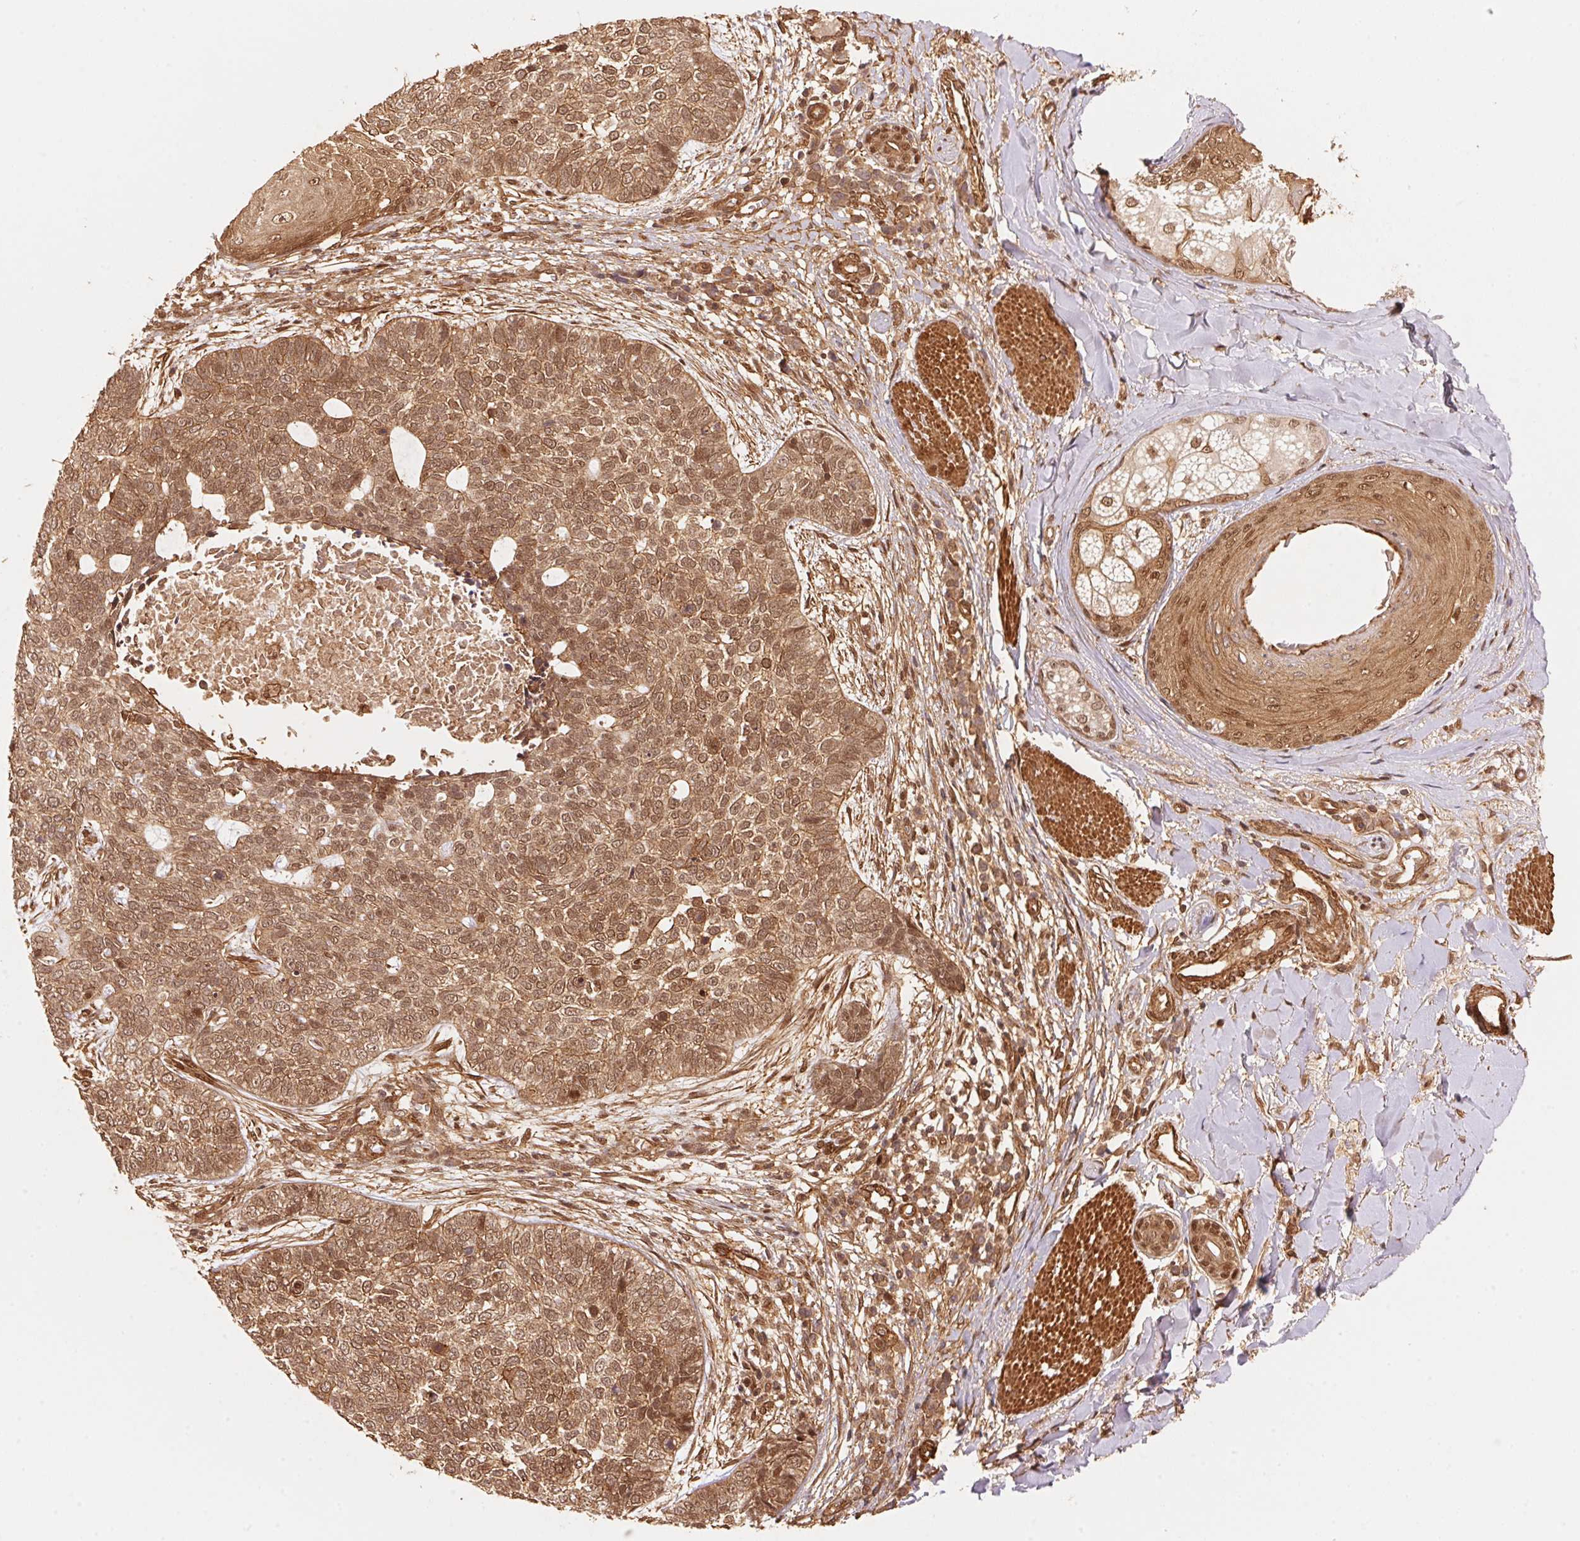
{"staining": {"intensity": "moderate", "quantity": ">75%", "location": "cytoplasmic/membranous,nuclear"}, "tissue": "skin cancer", "cell_type": "Tumor cells", "image_type": "cancer", "snomed": [{"axis": "morphology", "description": "Basal cell carcinoma"}, {"axis": "topography", "description": "Skin"}], "caption": "Moderate cytoplasmic/membranous and nuclear protein expression is present in approximately >75% of tumor cells in skin basal cell carcinoma. (Stains: DAB (3,3'-diaminobenzidine) in brown, nuclei in blue, Microscopy: brightfield microscopy at high magnification).", "gene": "TNIP2", "patient": {"sex": "female", "age": 69}}